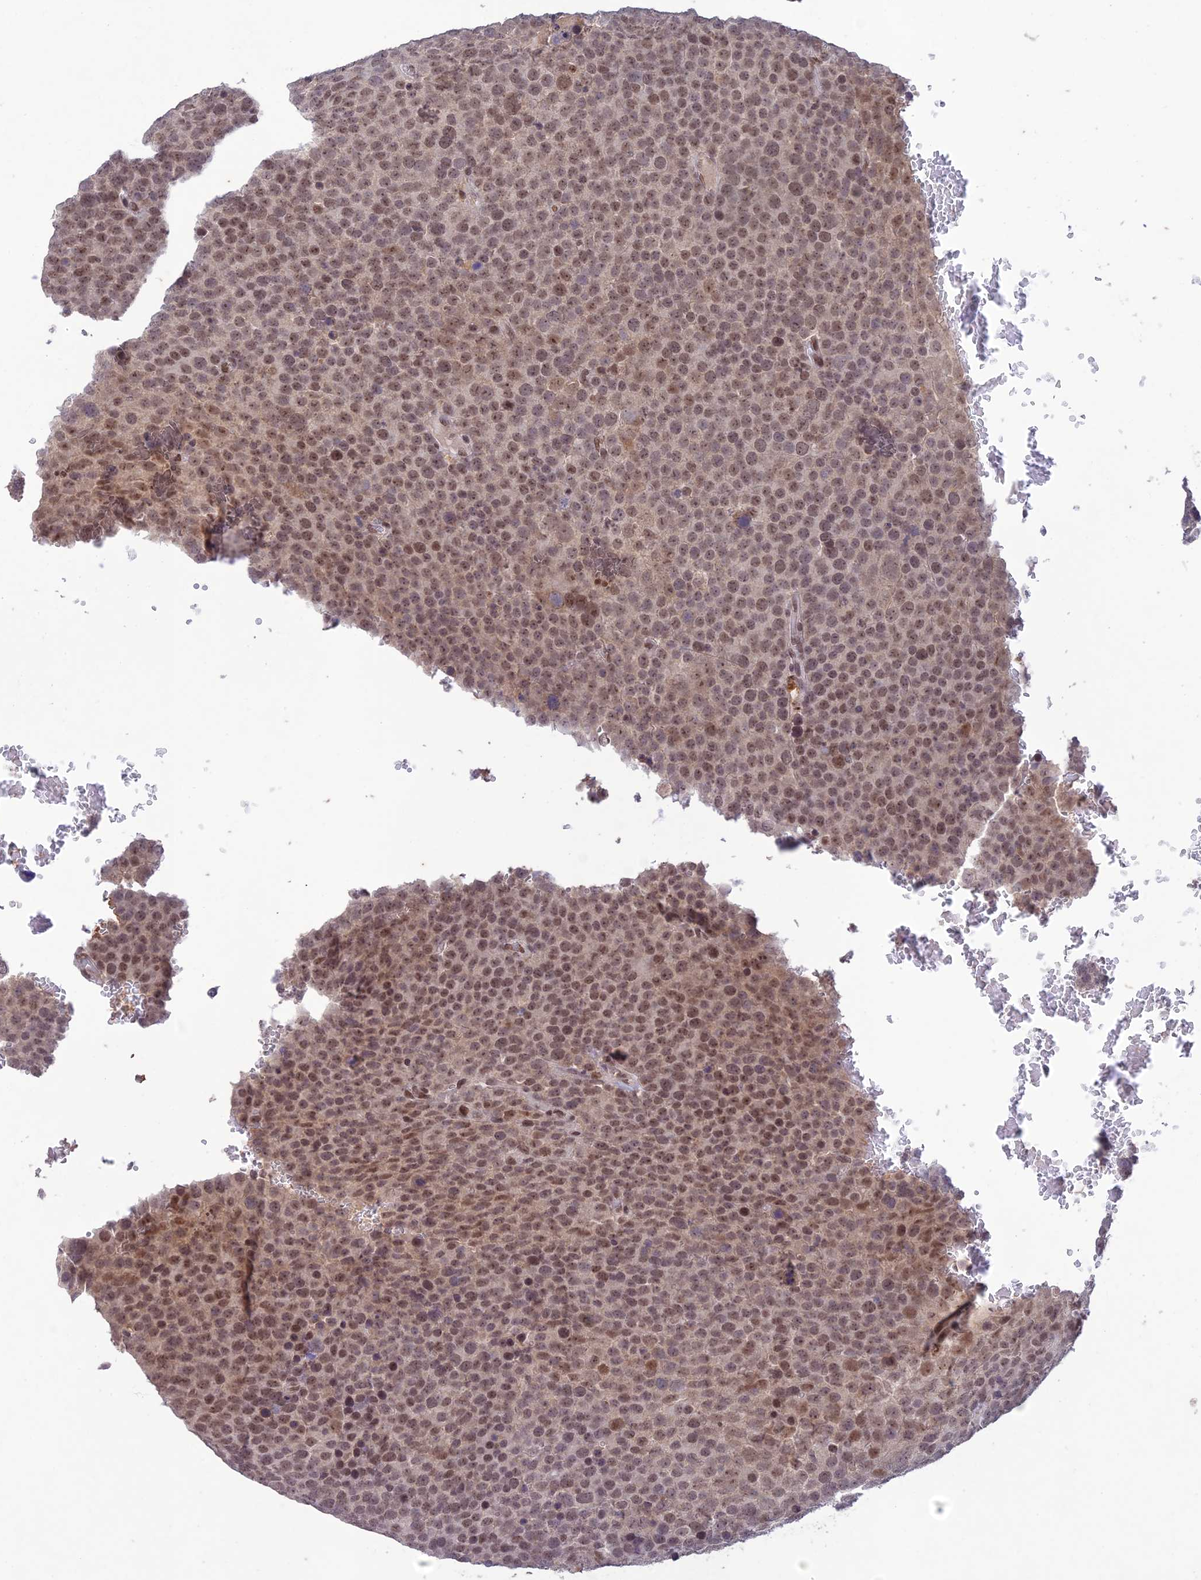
{"staining": {"intensity": "moderate", "quantity": ">75%", "location": "nuclear"}, "tissue": "testis cancer", "cell_type": "Tumor cells", "image_type": "cancer", "snomed": [{"axis": "morphology", "description": "Seminoma, NOS"}, {"axis": "topography", "description": "Testis"}], "caption": "A brown stain highlights moderate nuclear positivity of a protein in testis seminoma tumor cells.", "gene": "POP4", "patient": {"sex": "male", "age": 71}}